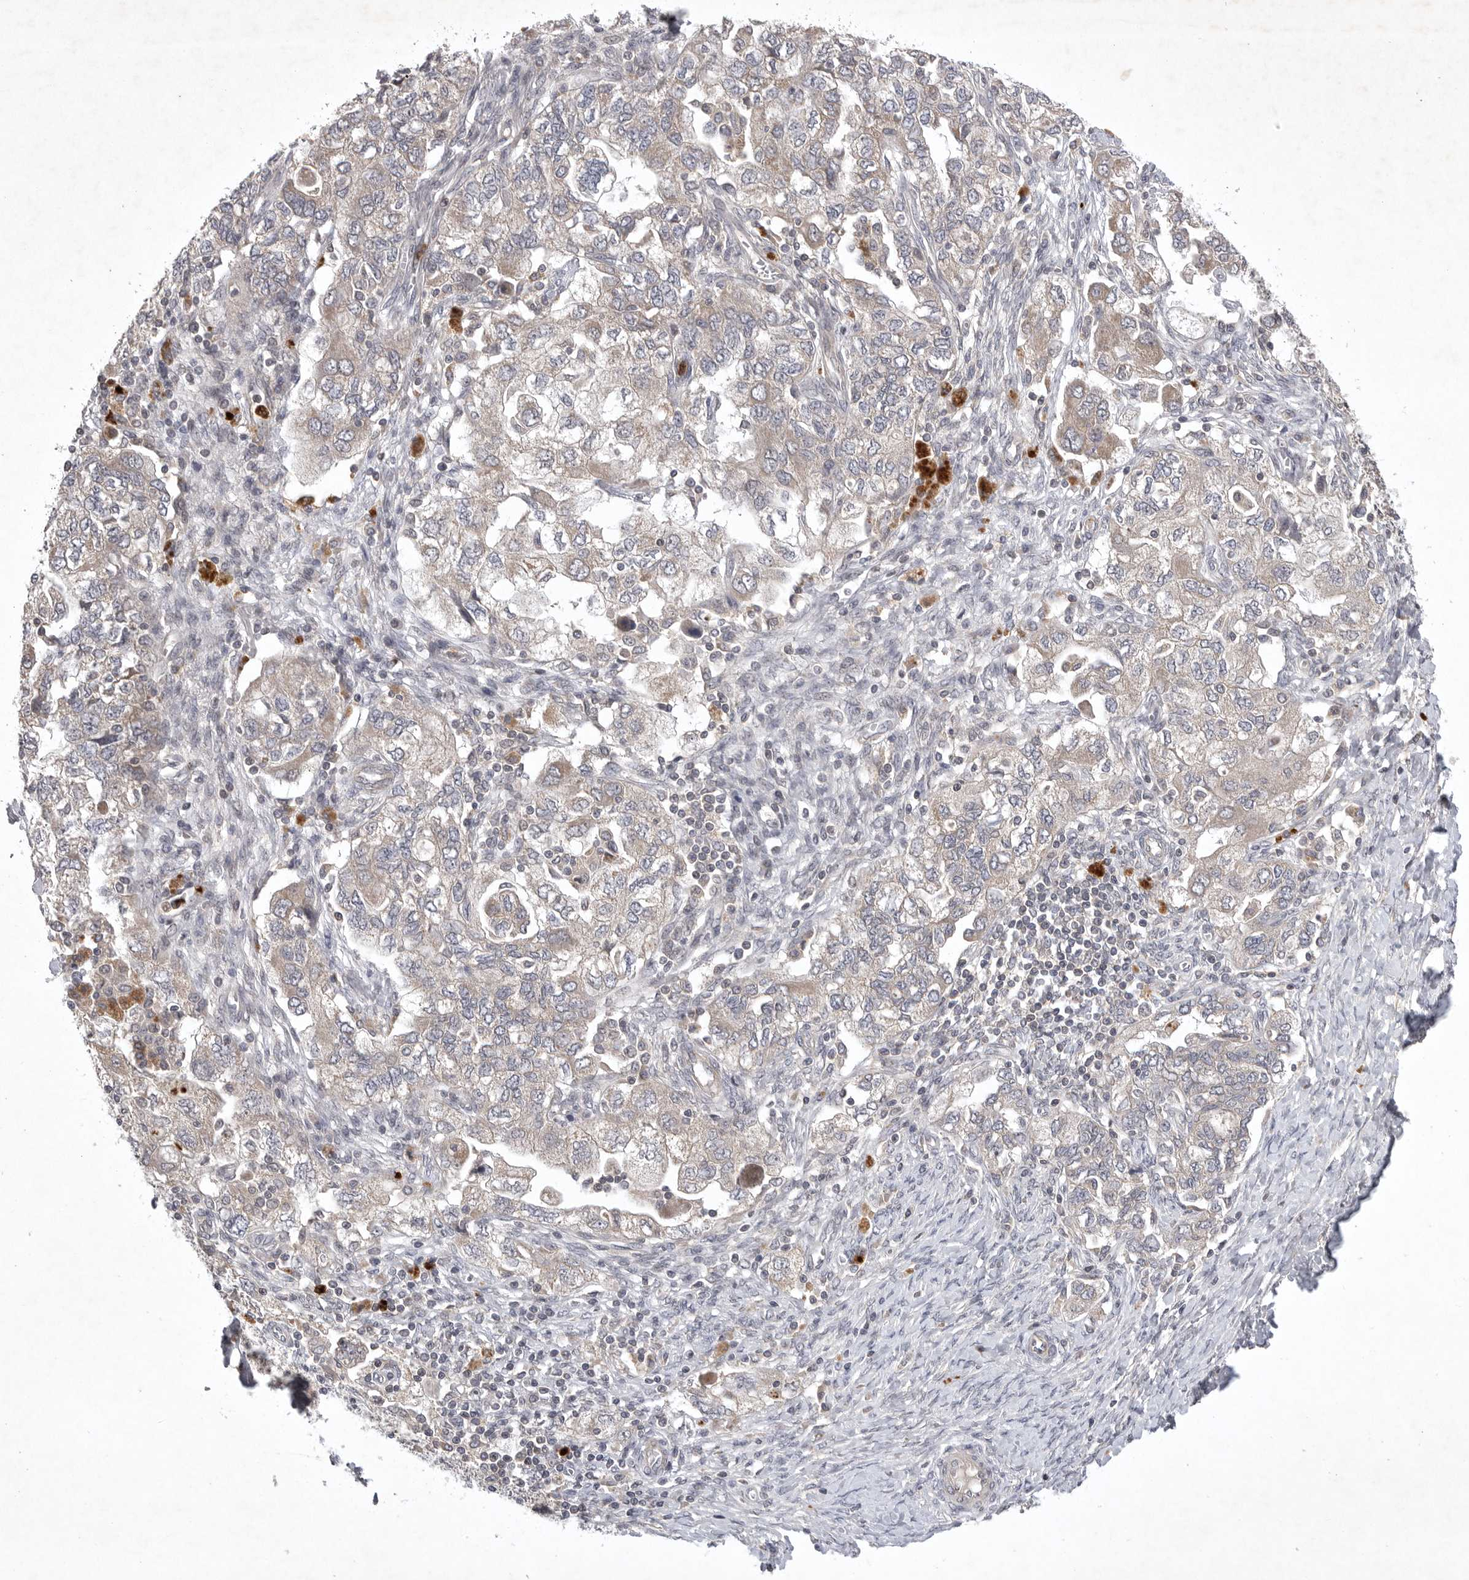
{"staining": {"intensity": "weak", "quantity": "<25%", "location": "cytoplasmic/membranous"}, "tissue": "ovarian cancer", "cell_type": "Tumor cells", "image_type": "cancer", "snomed": [{"axis": "morphology", "description": "Carcinoma, NOS"}, {"axis": "morphology", "description": "Cystadenocarcinoma, serous, NOS"}, {"axis": "topography", "description": "Ovary"}], "caption": "Histopathology image shows no significant protein positivity in tumor cells of ovarian serous cystadenocarcinoma.", "gene": "UBE3D", "patient": {"sex": "female", "age": 69}}